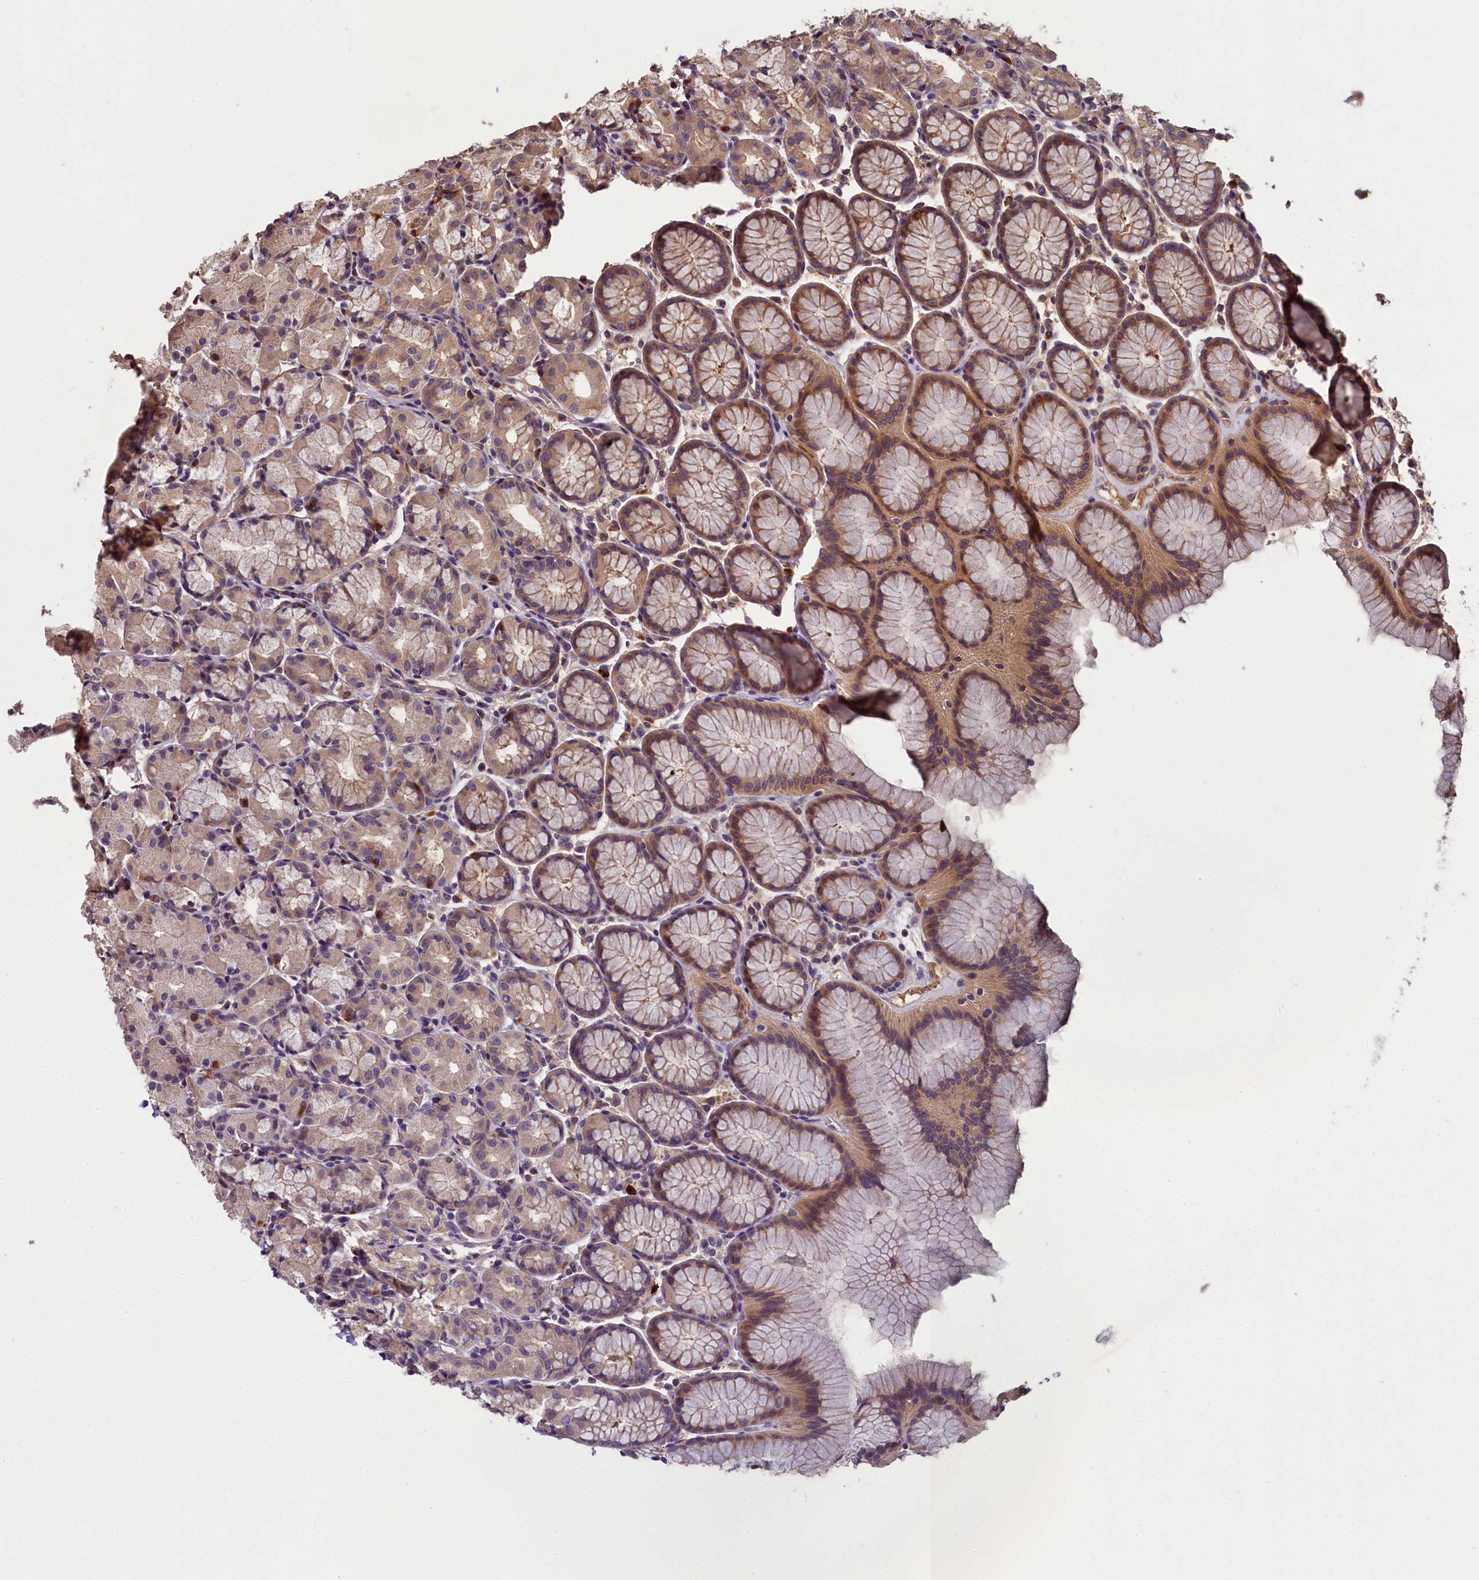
{"staining": {"intensity": "moderate", "quantity": "25%-75%", "location": "cytoplasmic/membranous"}, "tissue": "stomach", "cell_type": "Glandular cells", "image_type": "normal", "snomed": [{"axis": "morphology", "description": "Normal tissue, NOS"}, {"axis": "topography", "description": "Stomach, upper"}], "caption": "A brown stain highlights moderate cytoplasmic/membranous staining of a protein in glandular cells of normal human stomach. The protein is shown in brown color, while the nuclei are stained blue.", "gene": "NUDT6", "patient": {"sex": "male", "age": 47}}